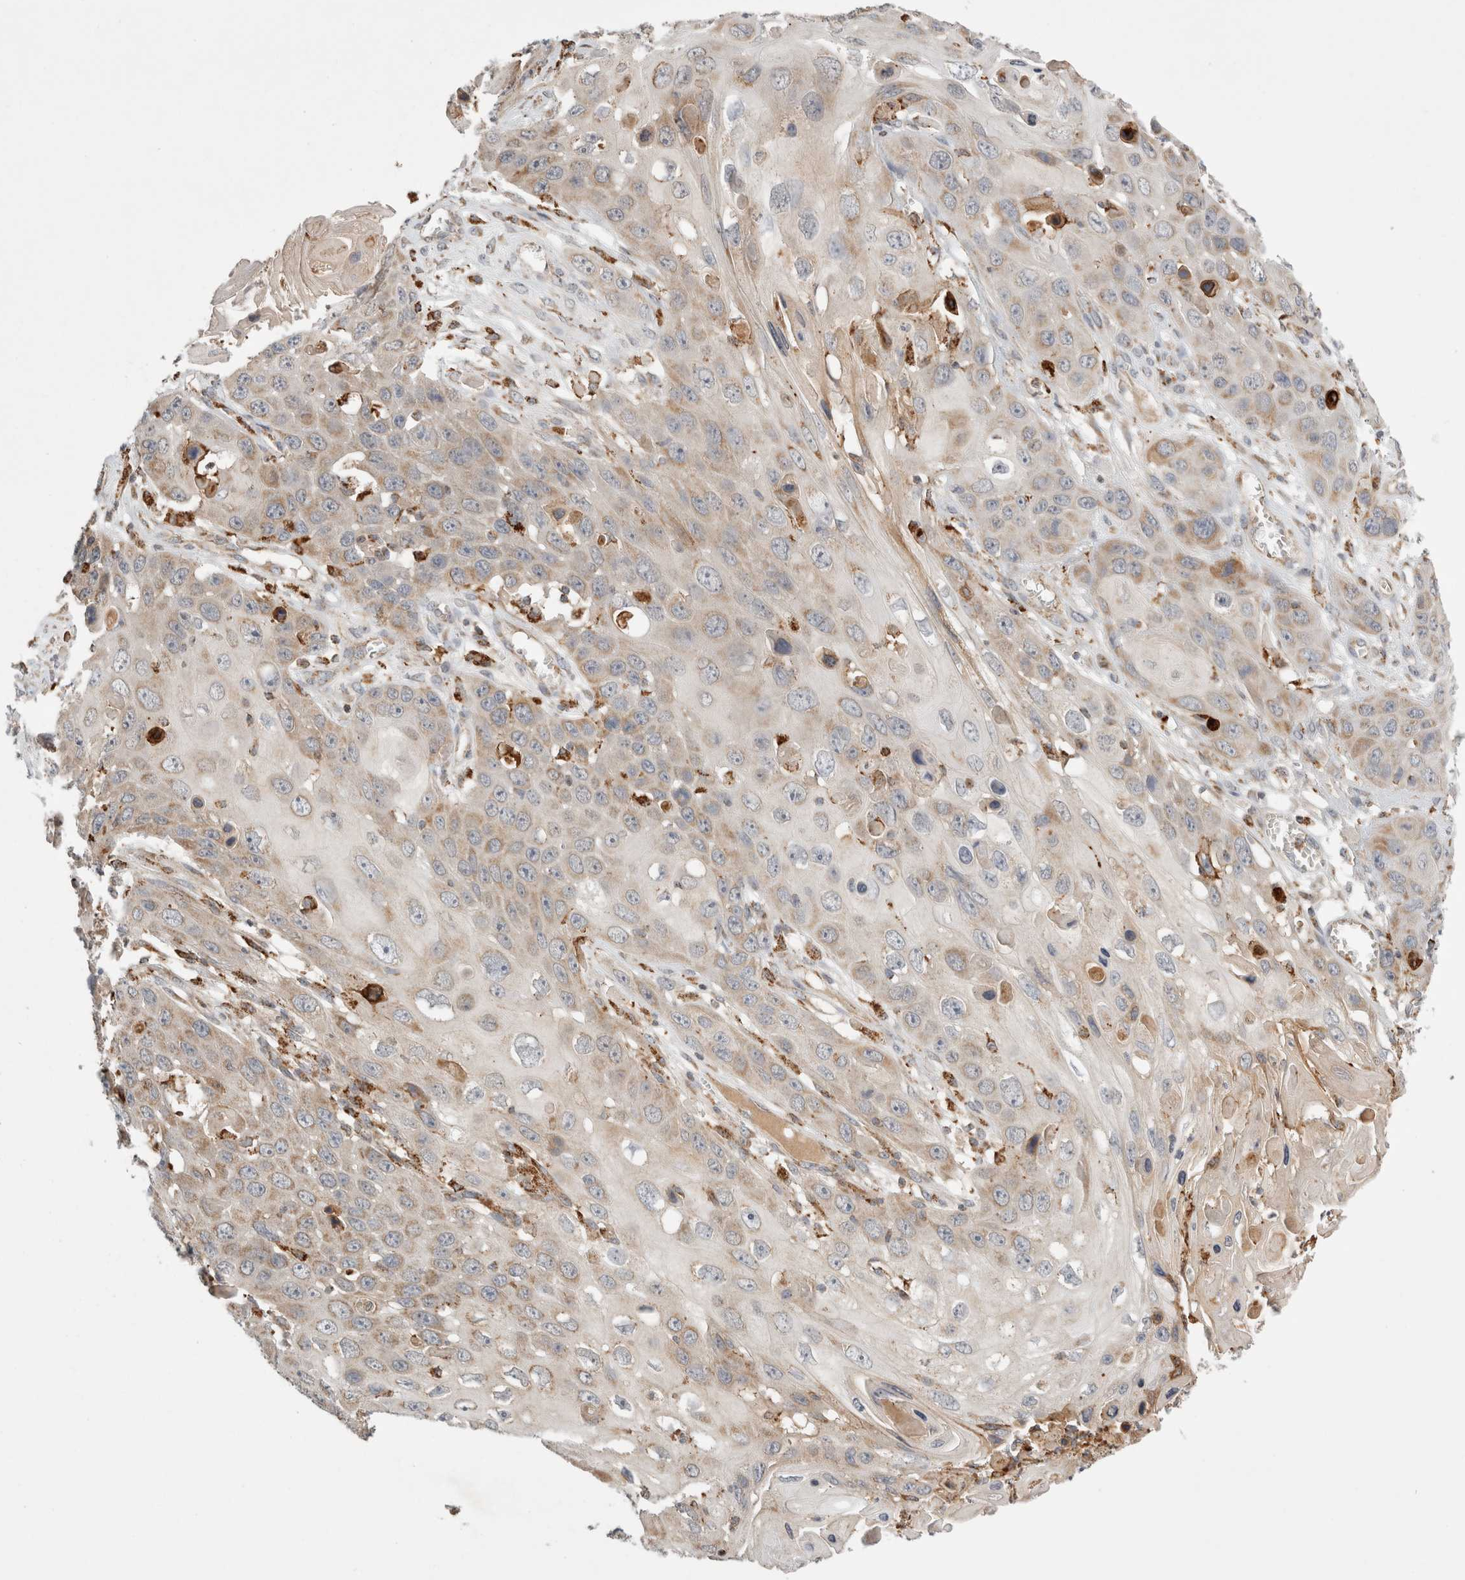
{"staining": {"intensity": "weak", "quantity": "25%-75%", "location": "cytoplasmic/membranous"}, "tissue": "skin cancer", "cell_type": "Tumor cells", "image_type": "cancer", "snomed": [{"axis": "morphology", "description": "Squamous cell carcinoma, NOS"}, {"axis": "topography", "description": "Skin"}], "caption": "Human skin cancer stained for a protein (brown) shows weak cytoplasmic/membranous positive positivity in approximately 25%-75% of tumor cells.", "gene": "HROB", "patient": {"sex": "male", "age": 55}}